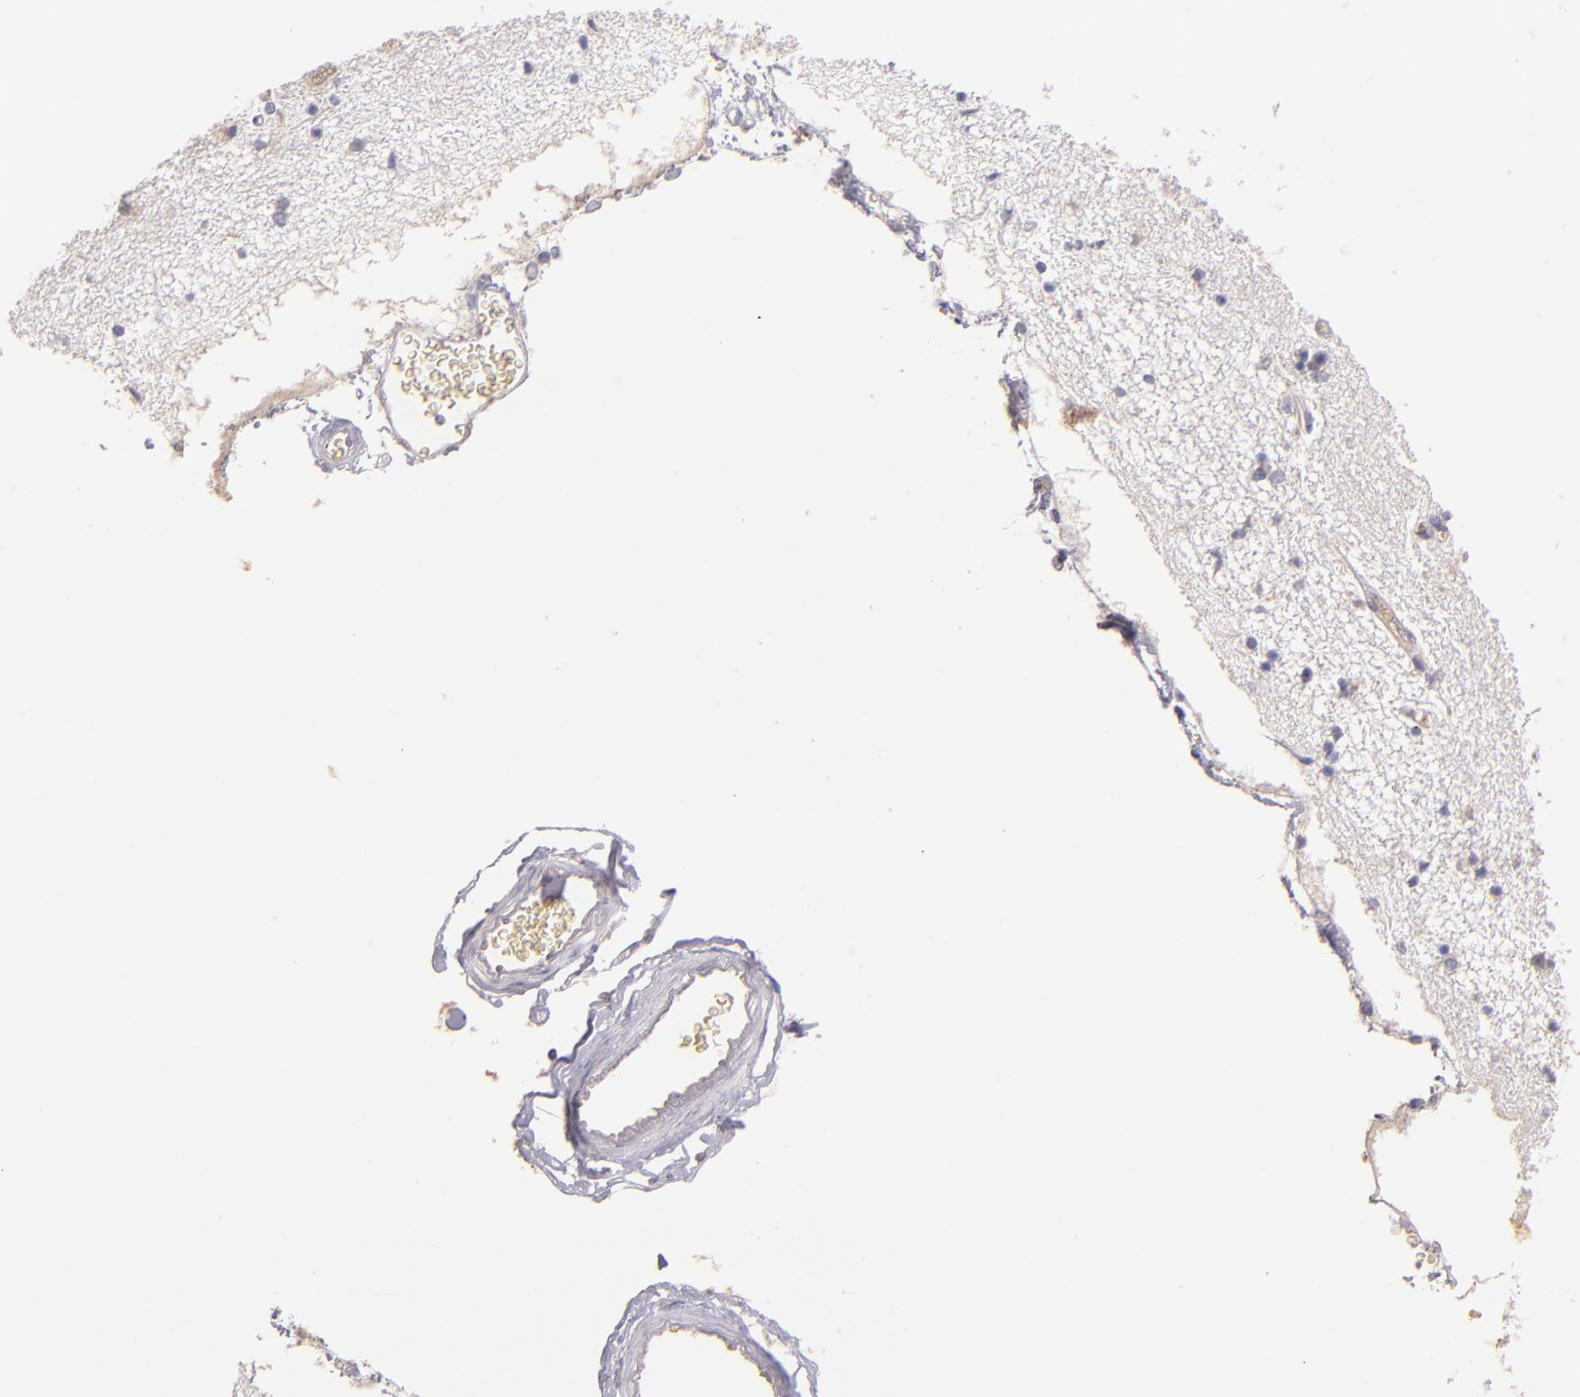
{"staining": {"intensity": "negative", "quantity": "none", "location": "none"}, "tissue": "hippocampus", "cell_type": "Glial cells", "image_type": "normal", "snomed": [{"axis": "morphology", "description": "Normal tissue, NOS"}, {"axis": "topography", "description": "Hippocampus"}], "caption": "Immunohistochemistry micrograph of normal hippocampus stained for a protein (brown), which displays no staining in glial cells.", "gene": "SERPINC1", "patient": {"sex": "female", "age": 54}}